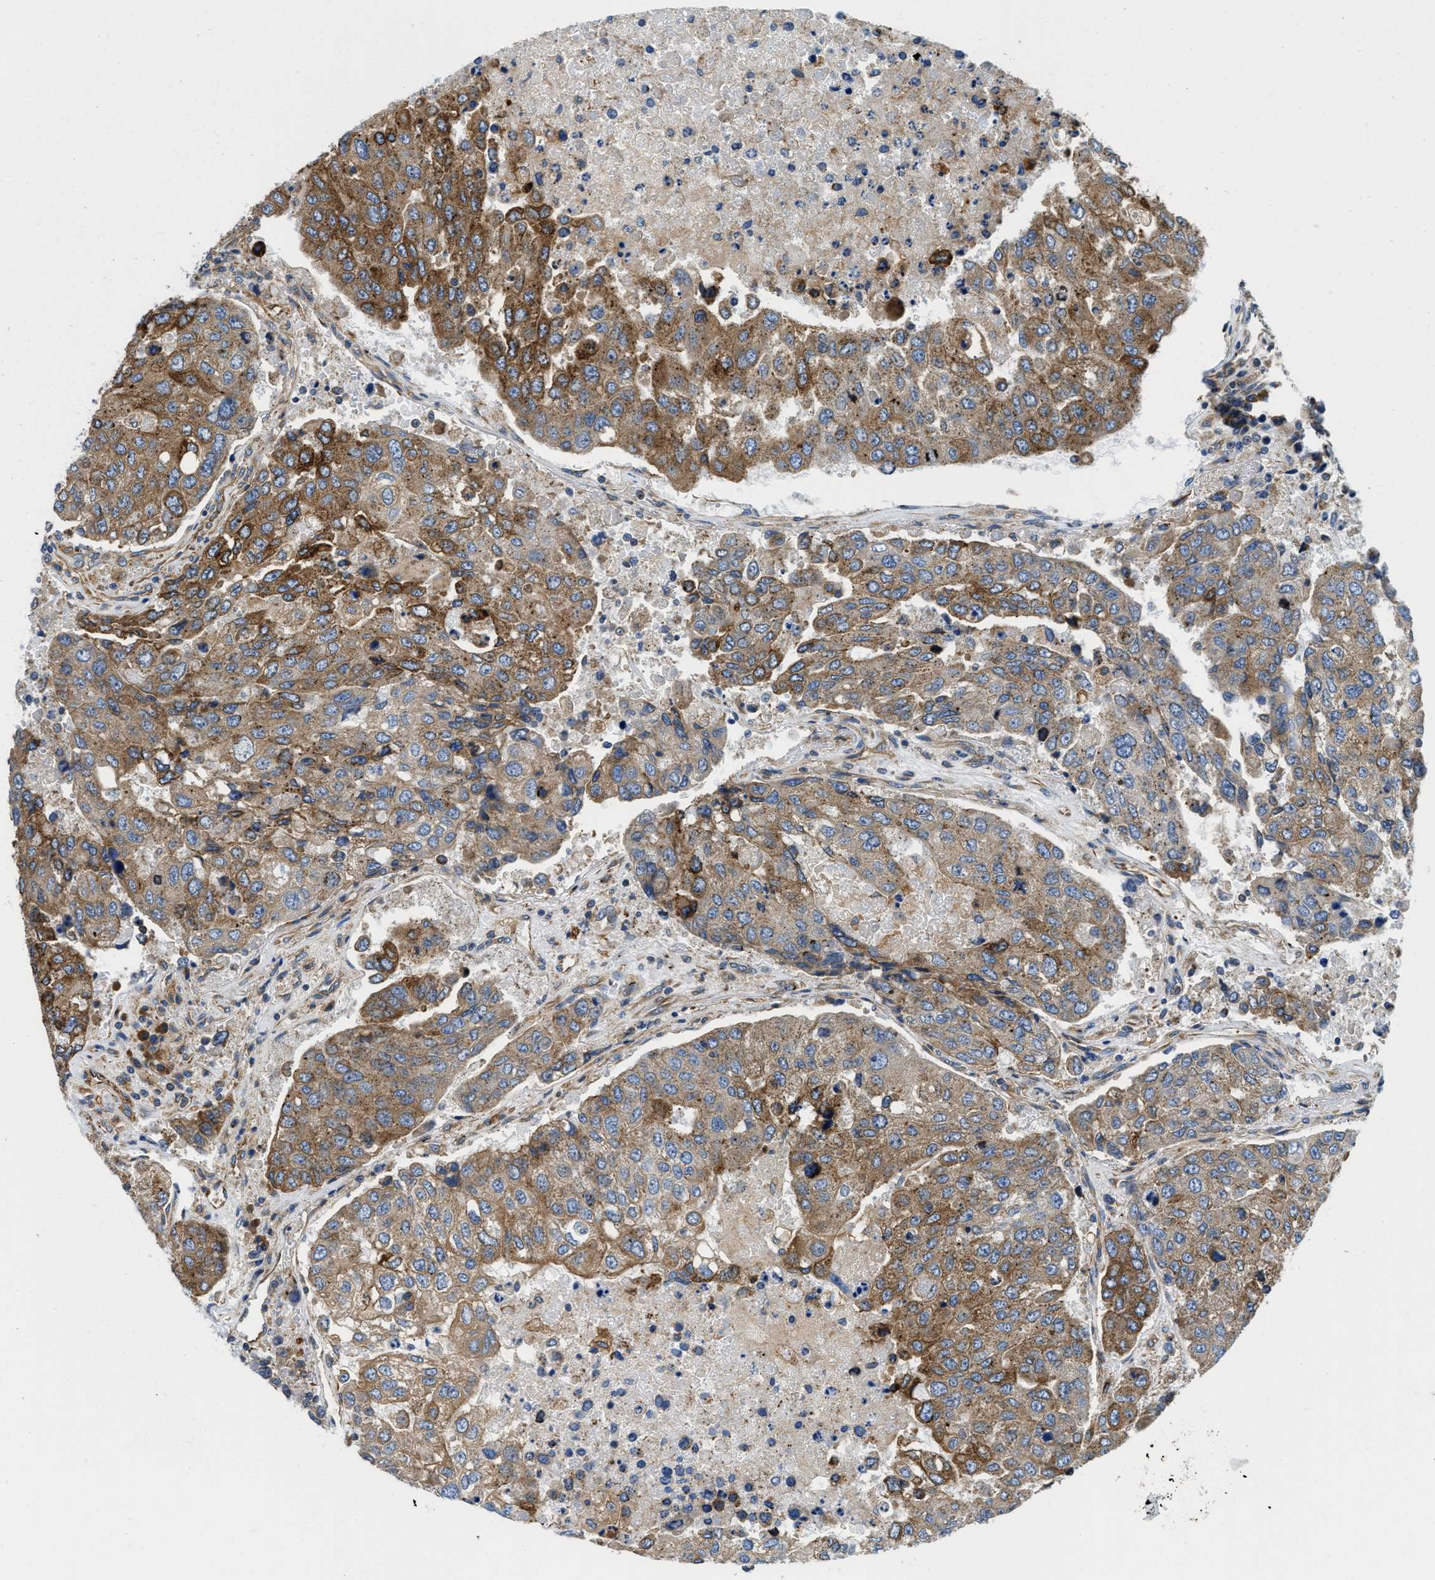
{"staining": {"intensity": "moderate", "quantity": ">75%", "location": "cytoplasmic/membranous"}, "tissue": "urothelial cancer", "cell_type": "Tumor cells", "image_type": "cancer", "snomed": [{"axis": "morphology", "description": "Urothelial carcinoma, High grade"}, {"axis": "topography", "description": "Lymph node"}, {"axis": "topography", "description": "Urinary bladder"}], "caption": "This micrograph shows immunohistochemistry staining of high-grade urothelial carcinoma, with medium moderate cytoplasmic/membranous expression in about >75% of tumor cells.", "gene": "HSD17B12", "patient": {"sex": "male", "age": 51}}